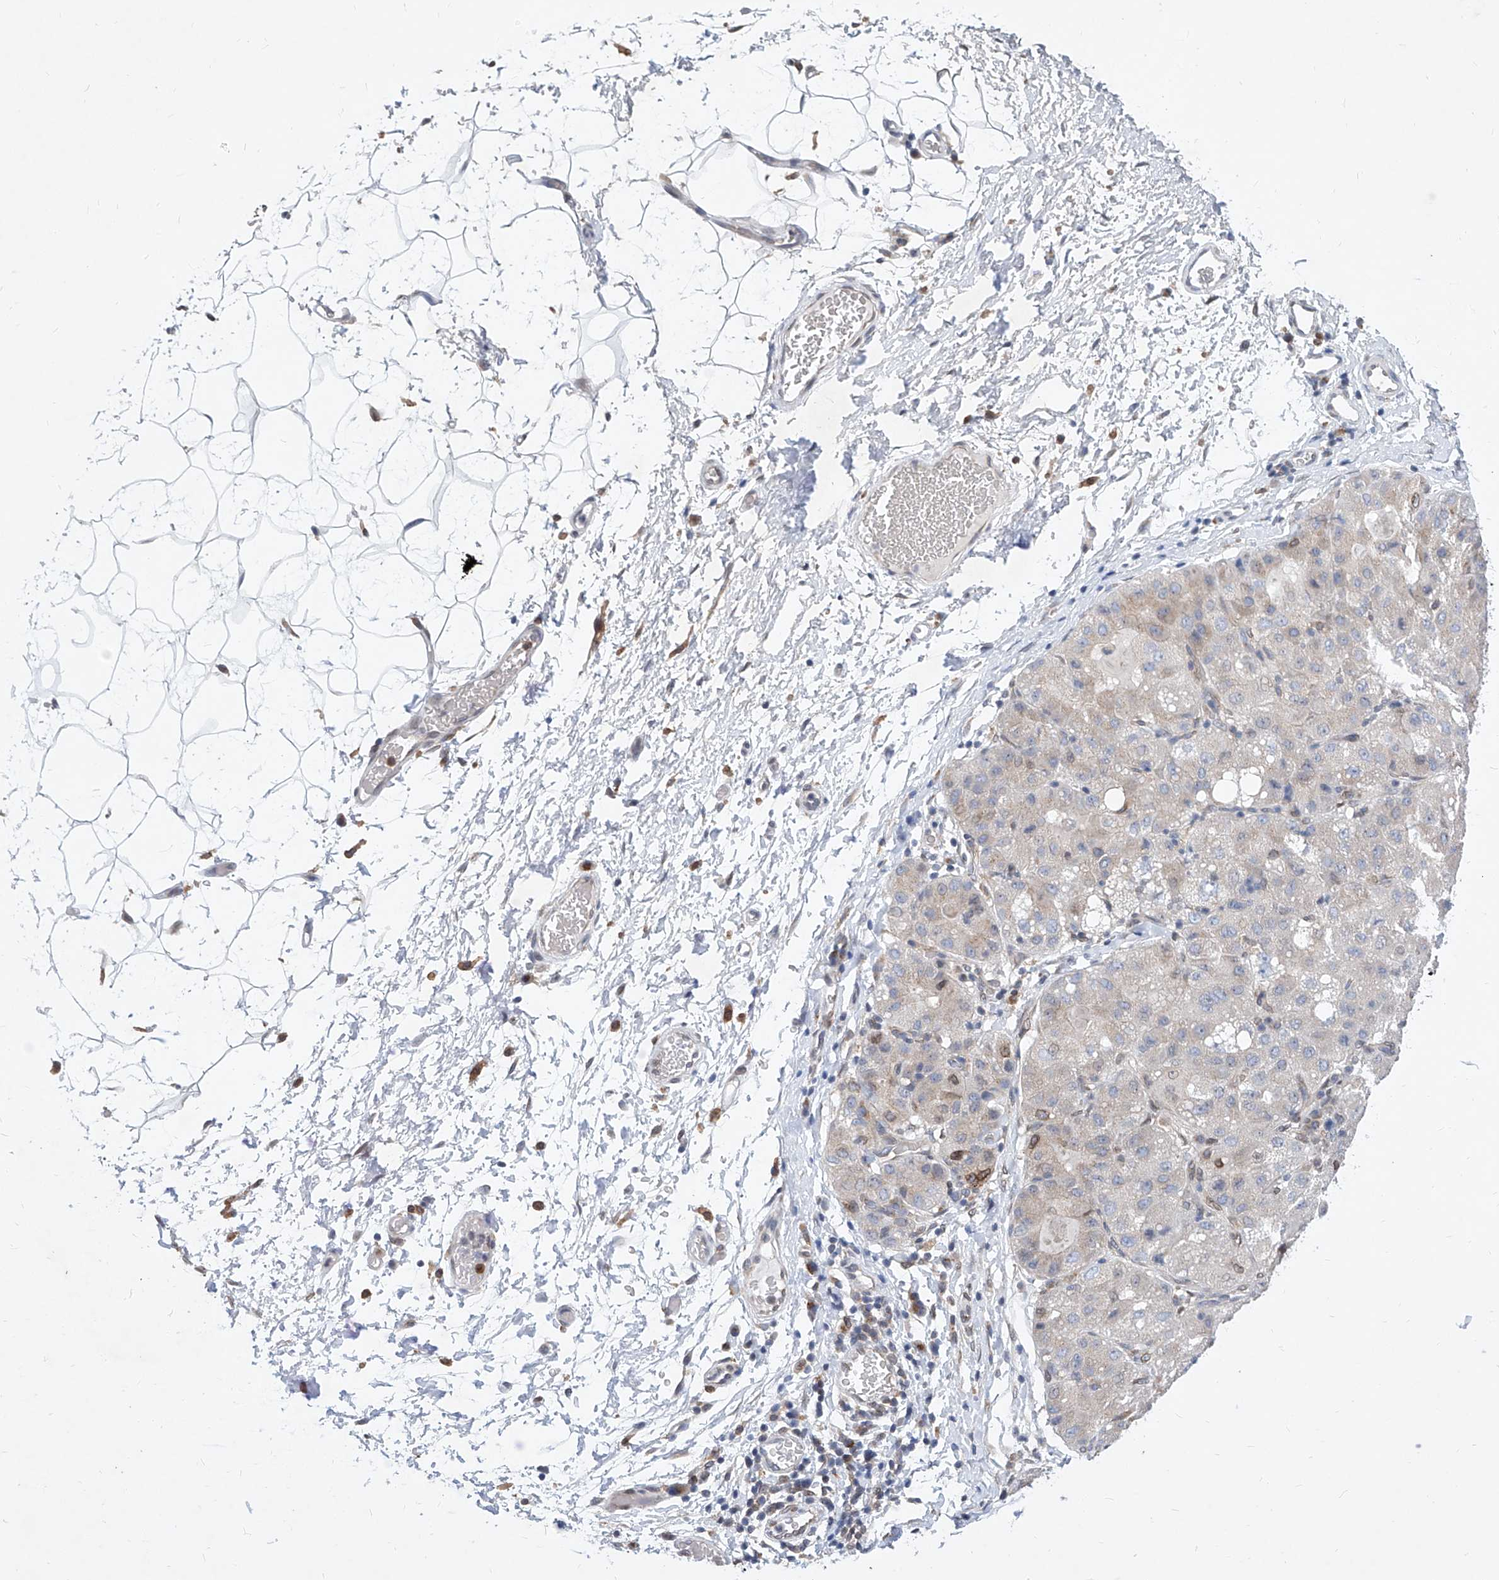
{"staining": {"intensity": "negative", "quantity": "none", "location": "none"}, "tissue": "liver cancer", "cell_type": "Tumor cells", "image_type": "cancer", "snomed": [{"axis": "morphology", "description": "Carcinoma, Hepatocellular, NOS"}, {"axis": "topography", "description": "Liver"}], "caption": "Hepatocellular carcinoma (liver) was stained to show a protein in brown. There is no significant positivity in tumor cells. (Brightfield microscopy of DAB (3,3'-diaminobenzidine) immunohistochemistry (IHC) at high magnification).", "gene": "MX2", "patient": {"sex": "male", "age": 80}}